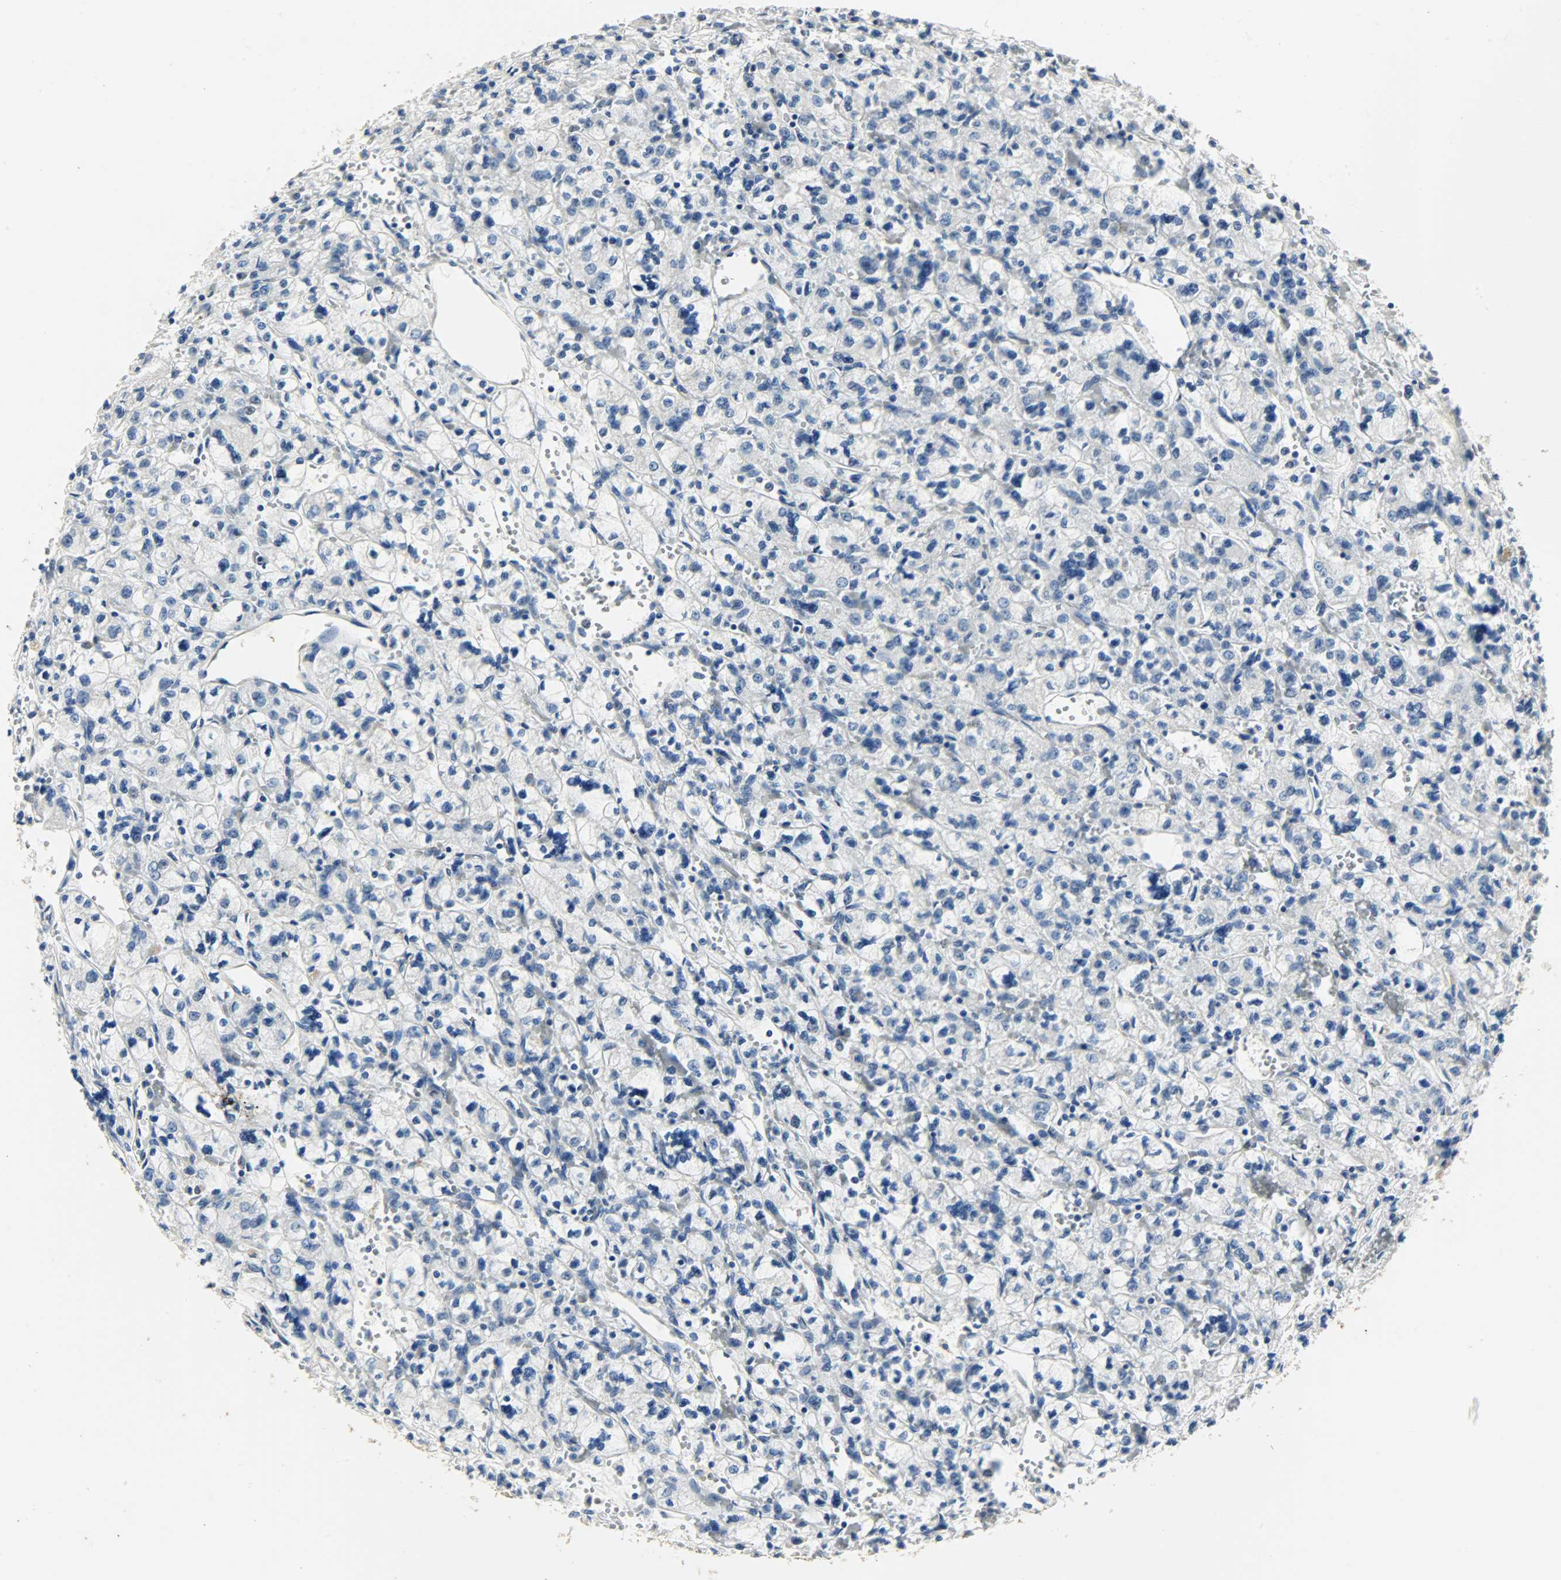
{"staining": {"intensity": "negative", "quantity": "none", "location": "none"}, "tissue": "renal cancer", "cell_type": "Tumor cells", "image_type": "cancer", "snomed": [{"axis": "morphology", "description": "Adenocarcinoma, NOS"}, {"axis": "topography", "description": "Kidney"}], "caption": "There is no significant positivity in tumor cells of renal cancer (adenocarcinoma).", "gene": "USP13", "patient": {"sex": "female", "age": 83}}